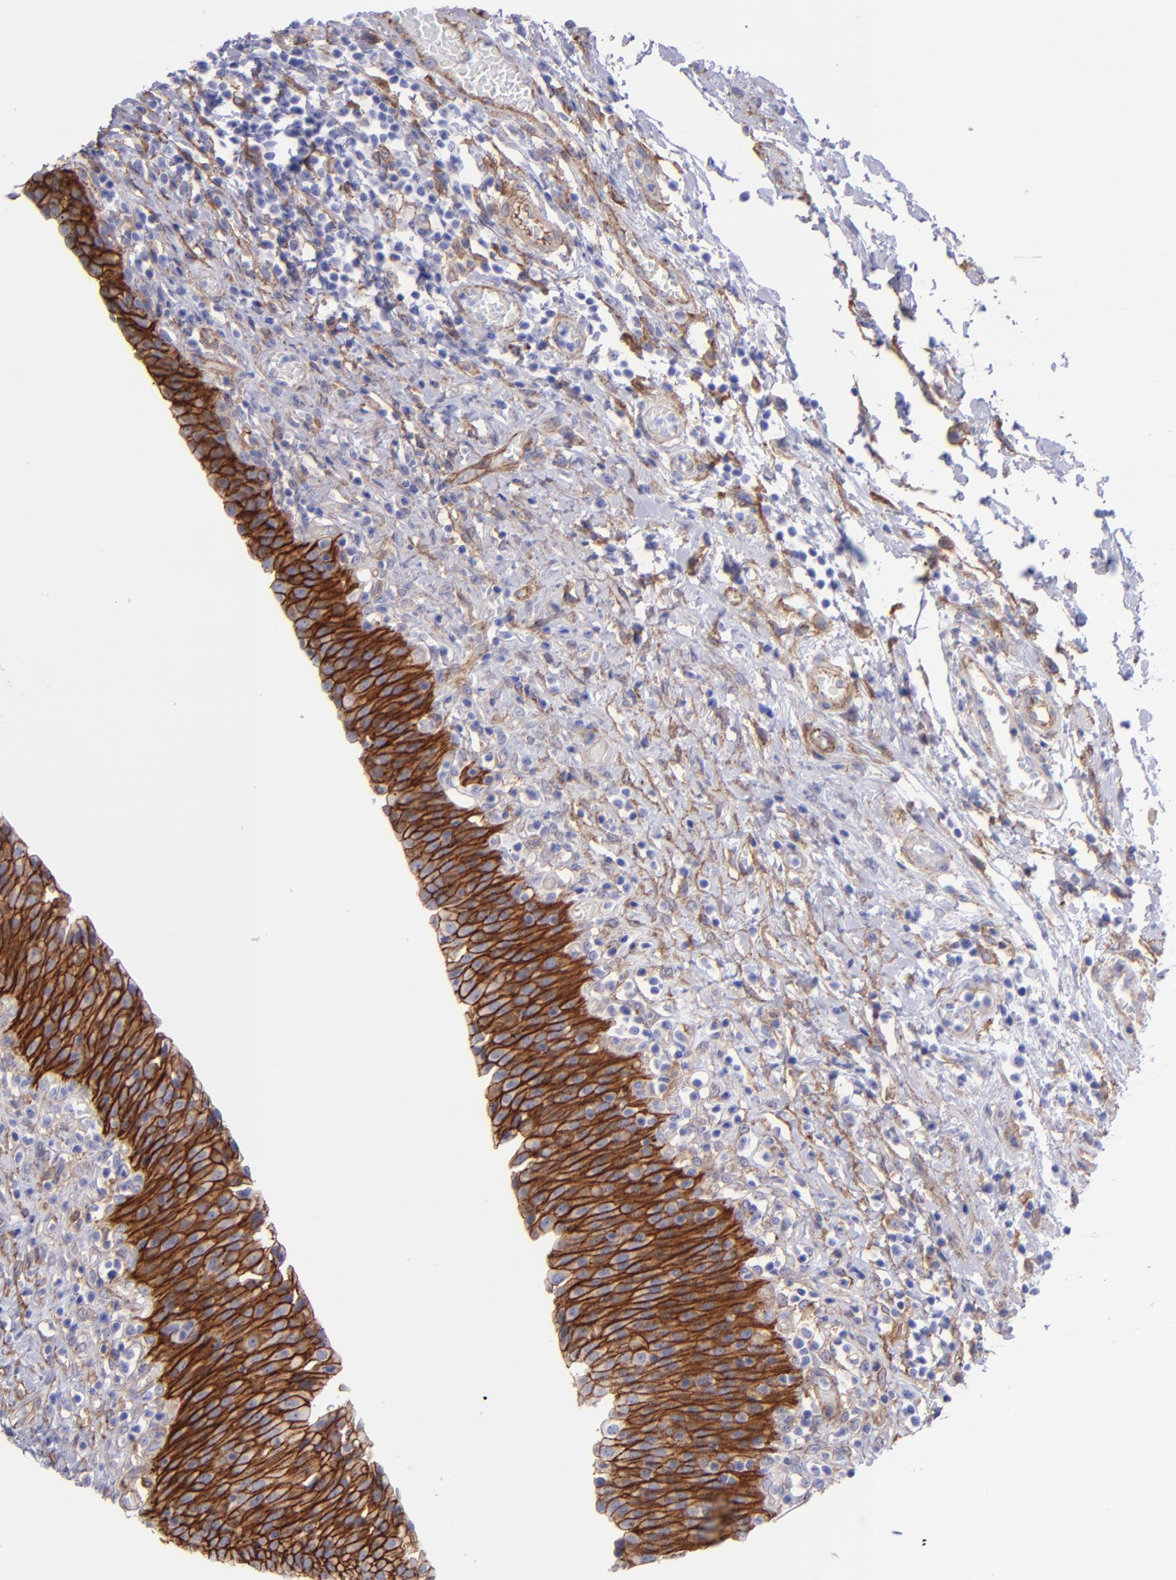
{"staining": {"intensity": "strong", "quantity": ">75%", "location": "cytoplasmic/membranous"}, "tissue": "urinary bladder", "cell_type": "Urothelial cells", "image_type": "normal", "snomed": [{"axis": "morphology", "description": "Normal tissue, NOS"}, {"axis": "topography", "description": "Urinary bladder"}], "caption": "Protein expression analysis of normal urinary bladder demonstrates strong cytoplasmic/membranous positivity in approximately >75% of urothelial cells.", "gene": "ITGAV", "patient": {"sex": "male", "age": 51}}